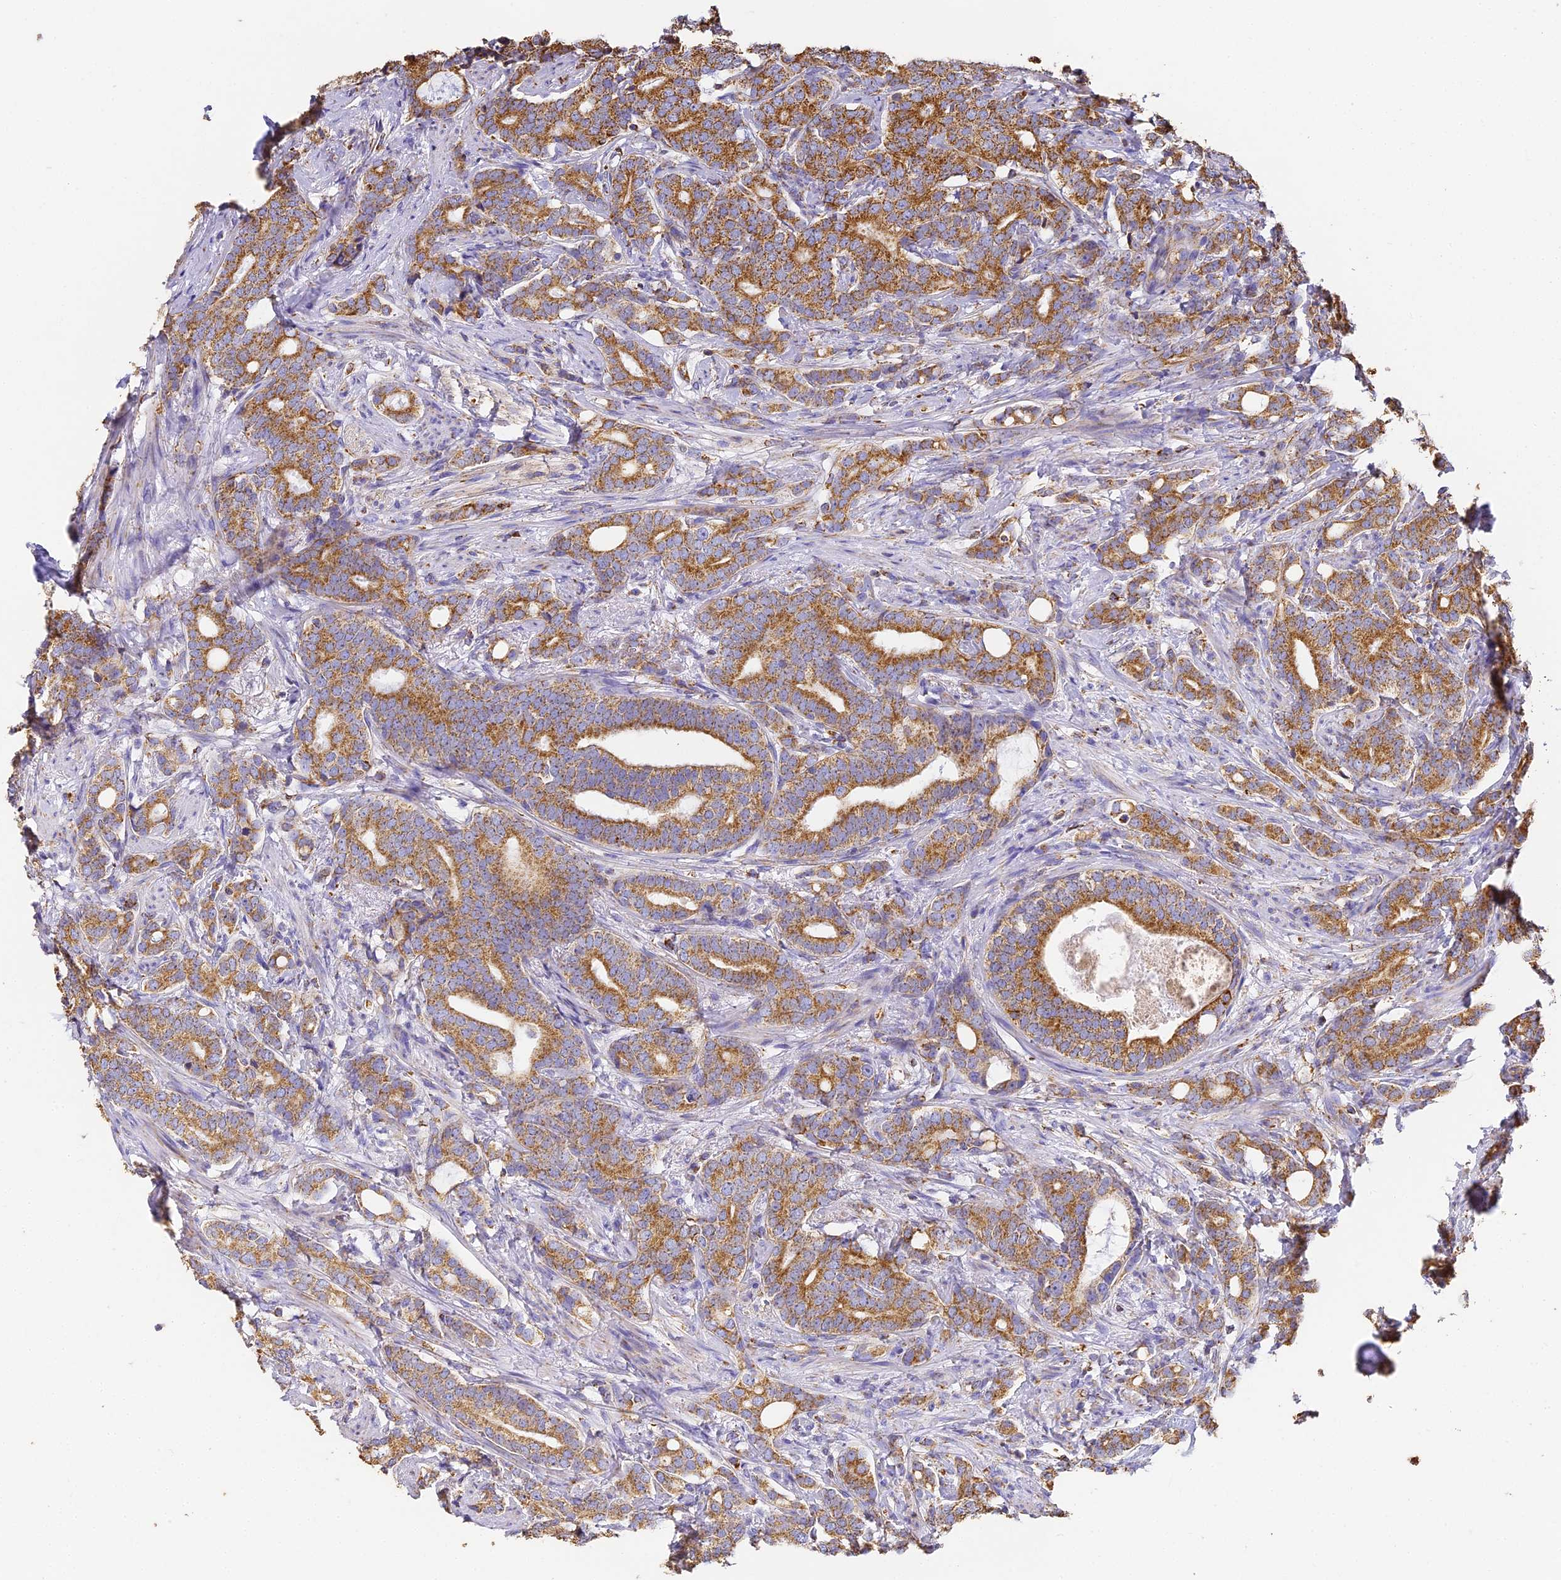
{"staining": {"intensity": "strong", "quantity": ">75%", "location": "cytoplasmic/membranous"}, "tissue": "prostate cancer", "cell_type": "Tumor cells", "image_type": "cancer", "snomed": [{"axis": "morphology", "description": "Adenocarcinoma, Low grade"}, {"axis": "topography", "description": "Prostate"}], "caption": "Immunohistochemistry (DAB) staining of prostate adenocarcinoma (low-grade) displays strong cytoplasmic/membranous protein positivity in about >75% of tumor cells.", "gene": "COX6C", "patient": {"sex": "male", "age": 71}}